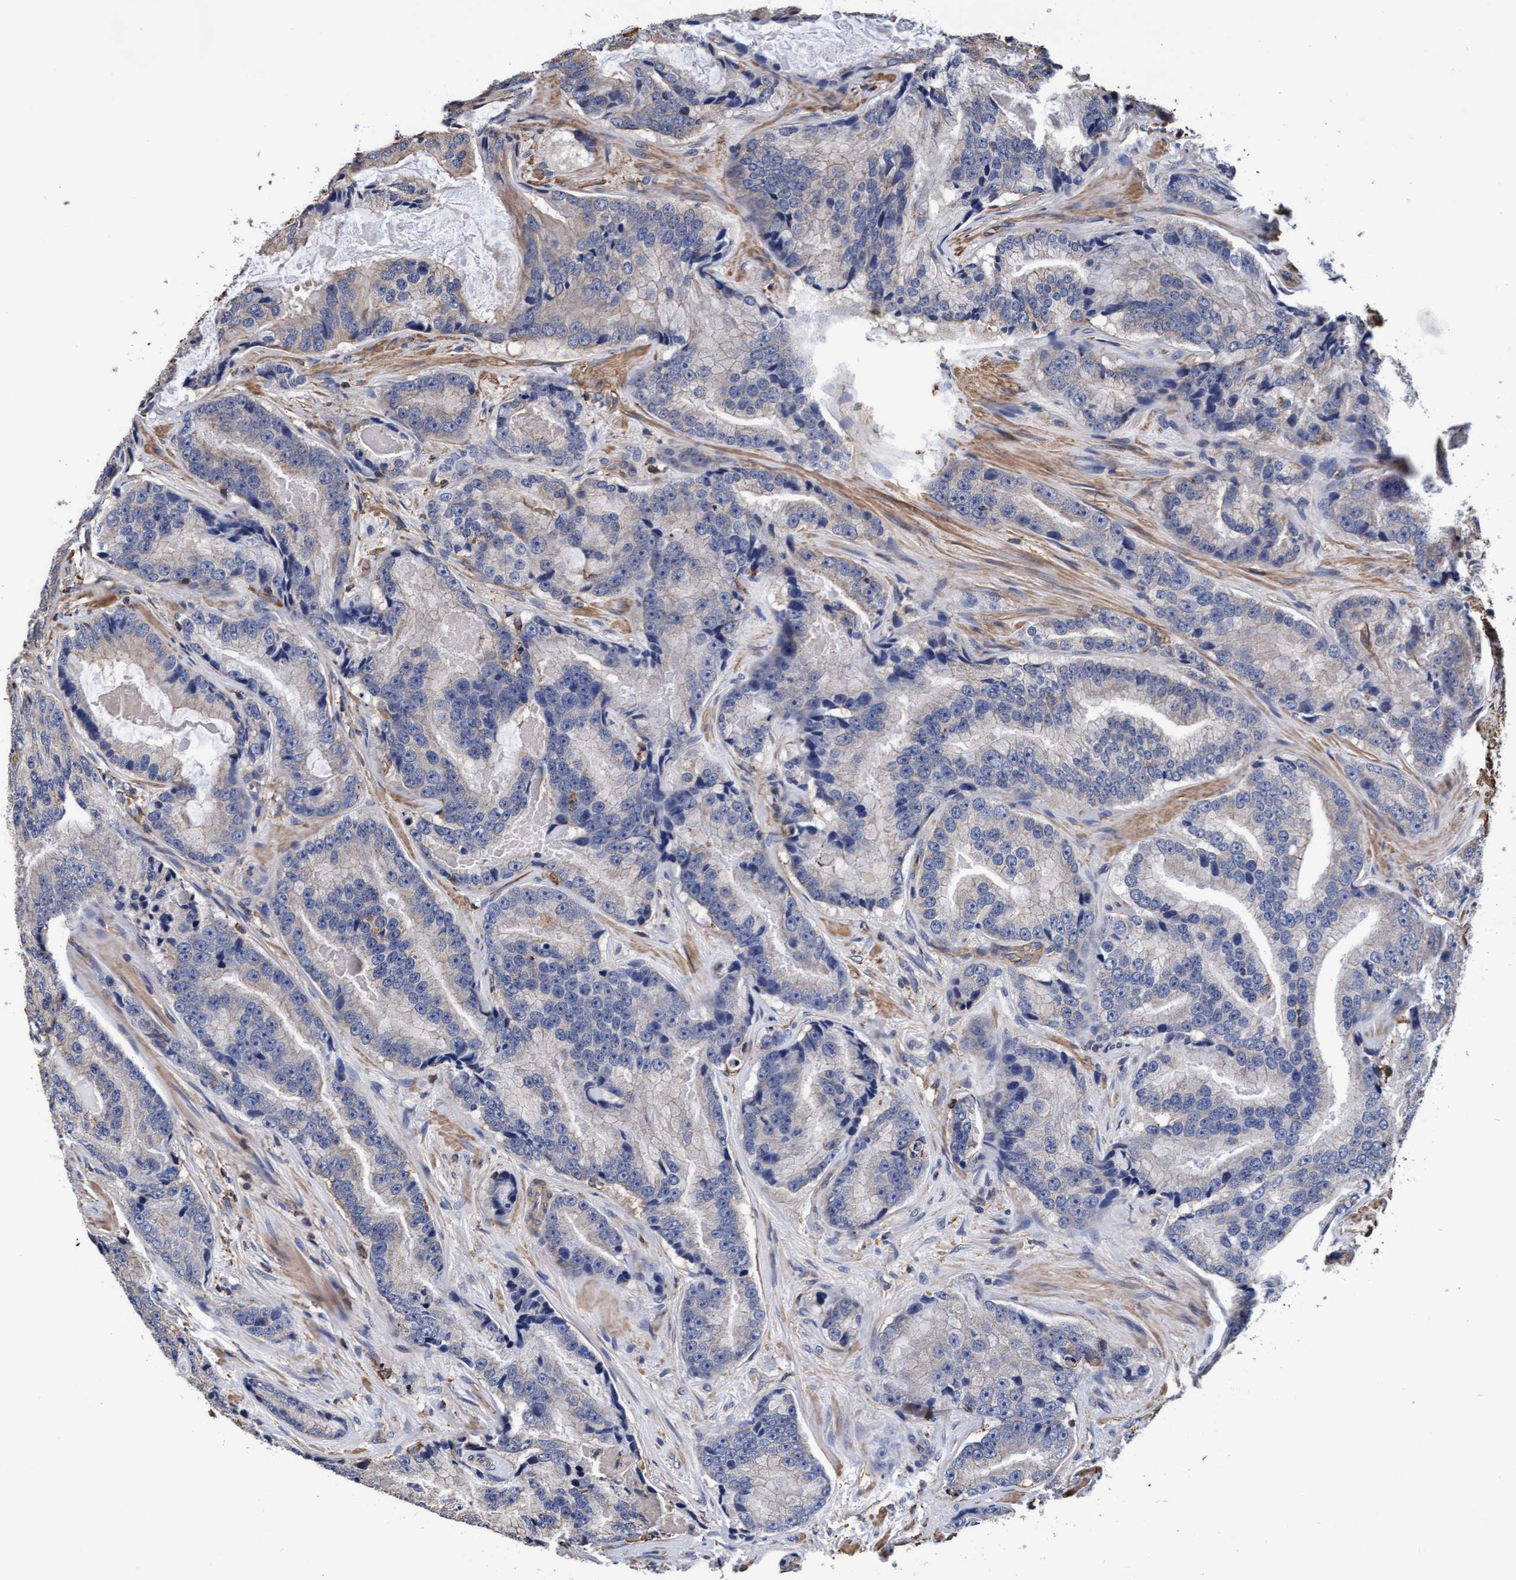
{"staining": {"intensity": "weak", "quantity": "25%-75%", "location": "cytoplasmic/membranous"}, "tissue": "prostate cancer", "cell_type": "Tumor cells", "image_type": "cancer", "snomed": [{"axis": "morphology", "description": "Adenocarcinoma, High grade"}, {"axis": "topography", "description": "Prostate"}], "caption": "Prostate cancer (adenocarcinoma (high-grade)) stained for a protein displays weak cytoplasmic/membranous positivity in tumor cells. The protein is shown in brown color, while the nuclei are stained blue.", "gene": "GRHPR", "patient": {"sex": "male", "age": 55}}